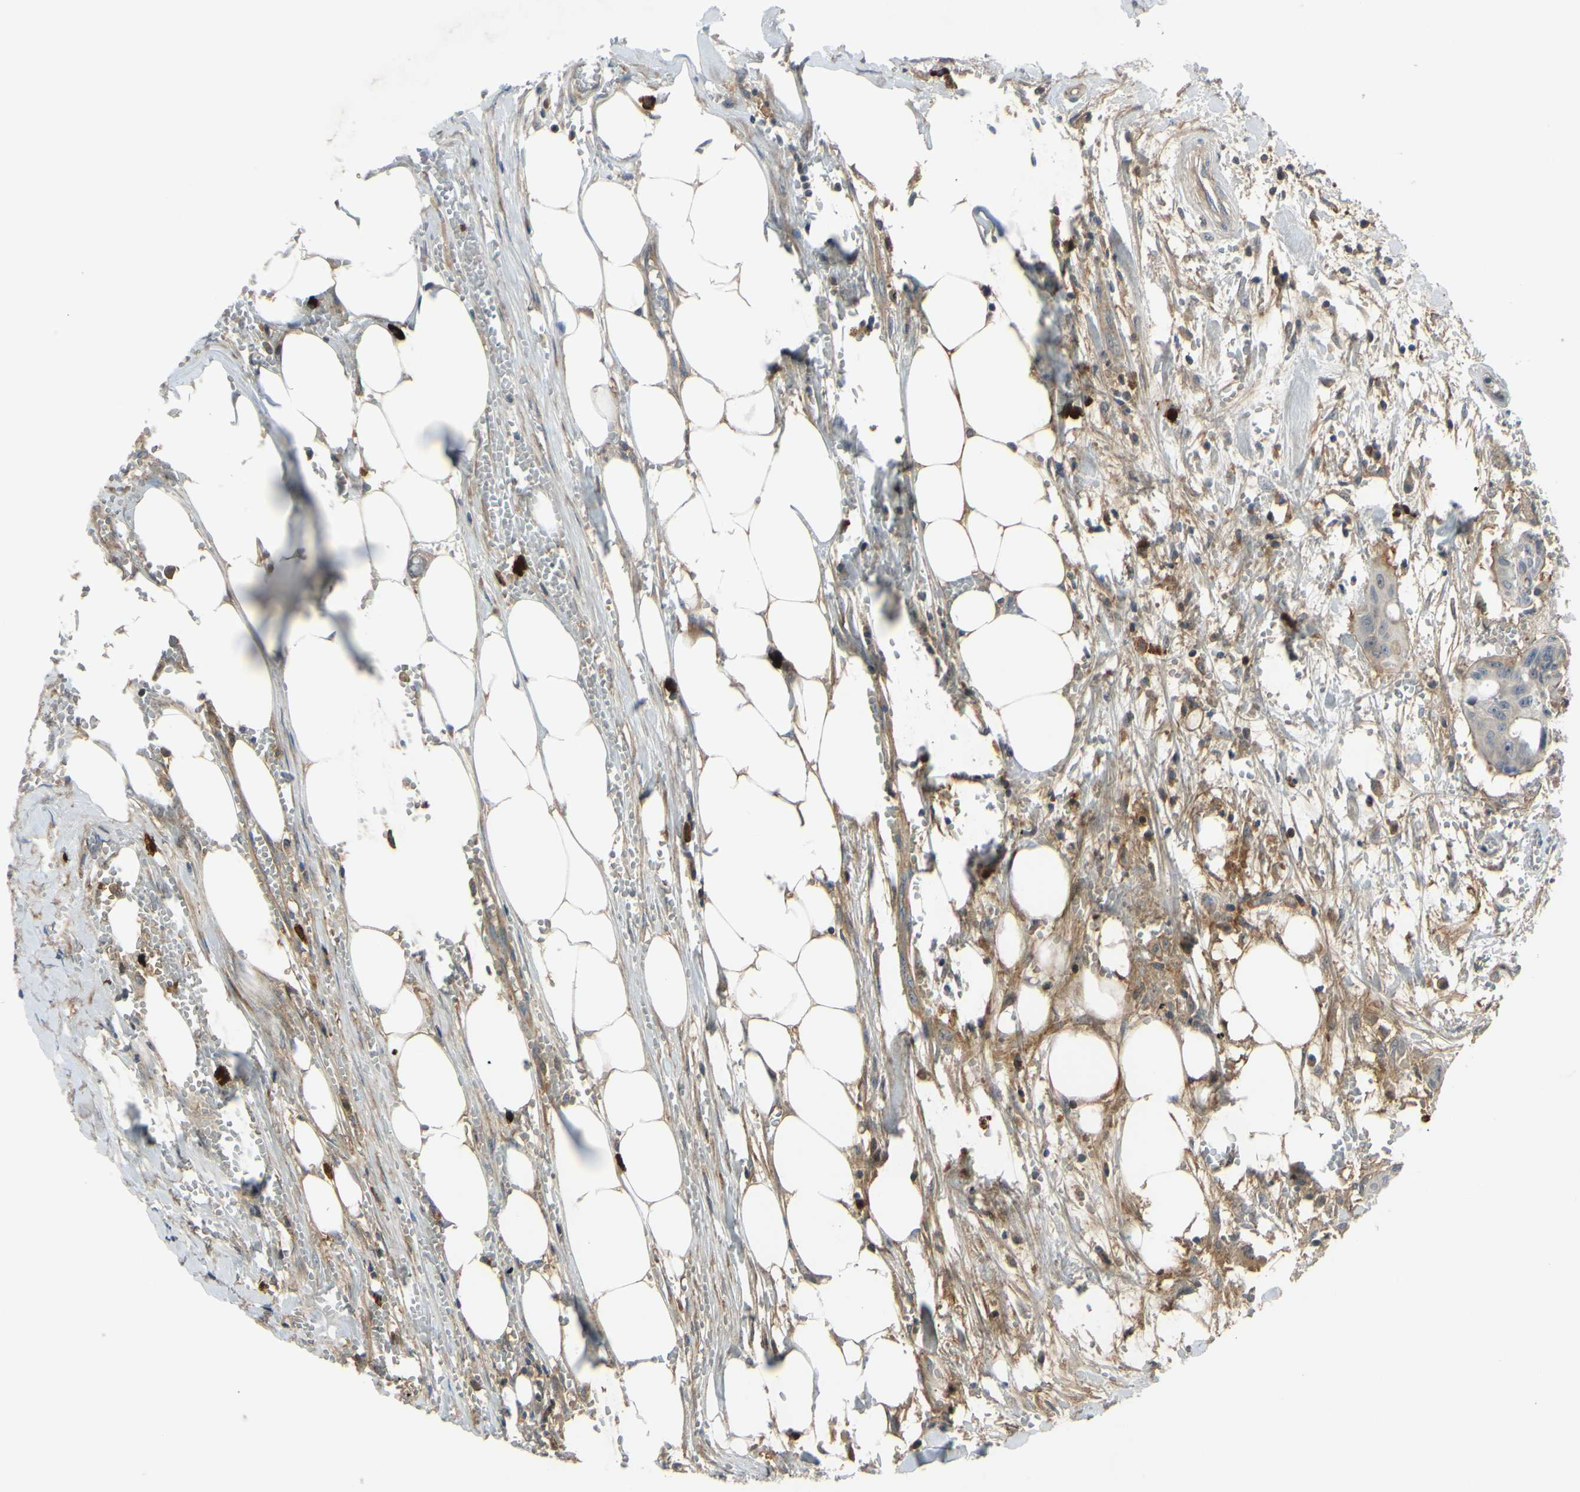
{"staining": {"intensity": "weak", "quantity": ">75%", "location": "cytoplasmic/membranous"}, "tissue": "colorectal cancer", "cell_type": "Tumor cells", "image_type": "cancer", "snomed": [{"axis": "morphology", "description": "Adenocarcinoma, NOS"}, {"axis": "topography", "description": "Colon"}], "caption": "Human colorectal adenocarcinoma stained with a brown dye demonstrates weak cytoplasmic/membranous positive expression in about >75% of tumor cells.", "gene": "COMMD9", "patient": {"sex": "female", "age": 57}}